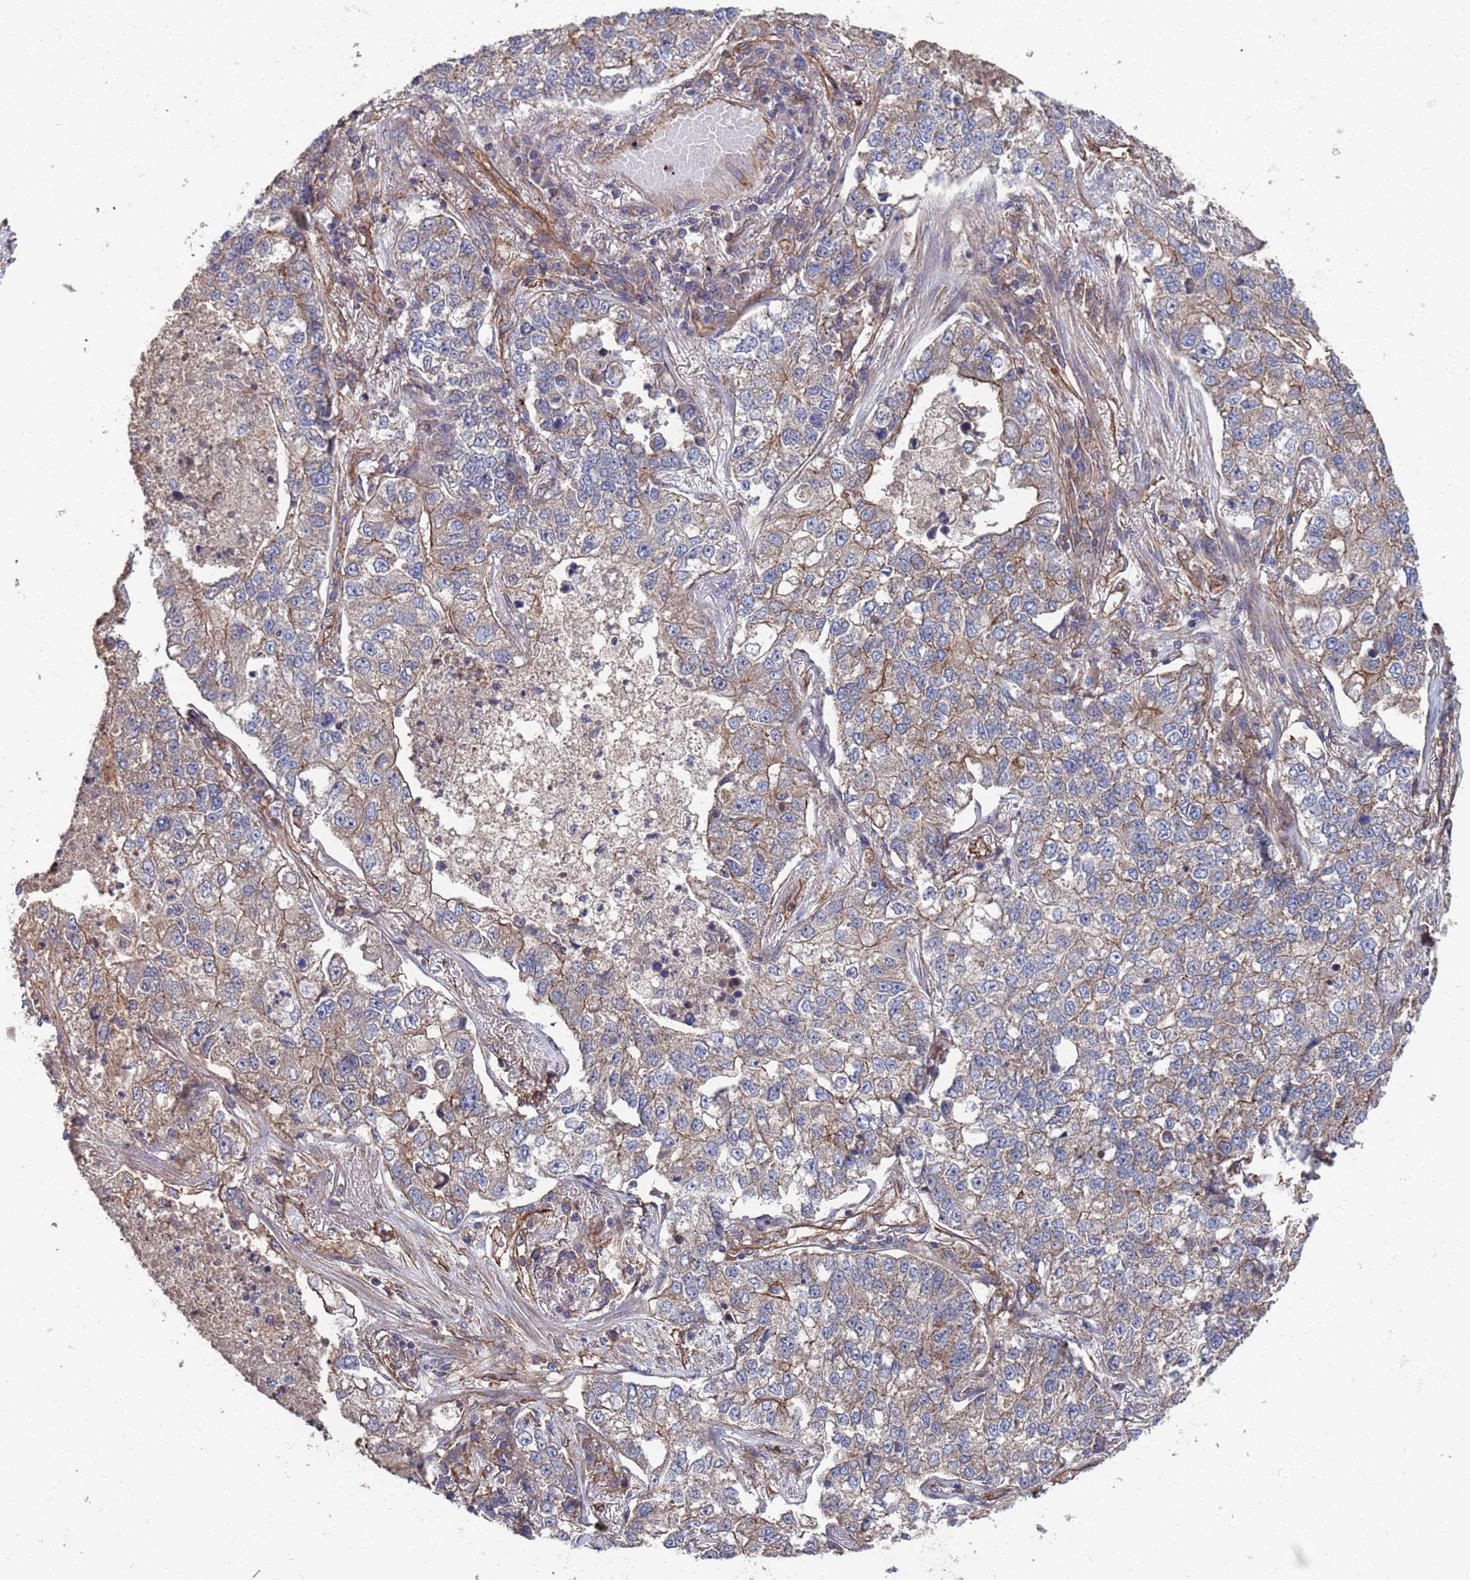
{"staining": {"intensity": "moderate", "quantity": "<25%", "location": "cytoplasmic/membranous"}, "tissue": "lung cancer", "cell_type": "Tumor cells", "image_type": "cancer", "snomed": [{"axis": "morphology", "description": "Adenocarcinoma, NOS"}, {"axis": "topography", "description": "Lung"}], "caption": "The image reveals a brown stain indicating the presence of a protein in the cytoplasmic/membranous of tumor cells in lung cancer. (DAB IHC, brown staining for protein, blue staining for nuclei).", "gene": "NDUFAF6", "patient": {"sex": "male", "age": 49}}